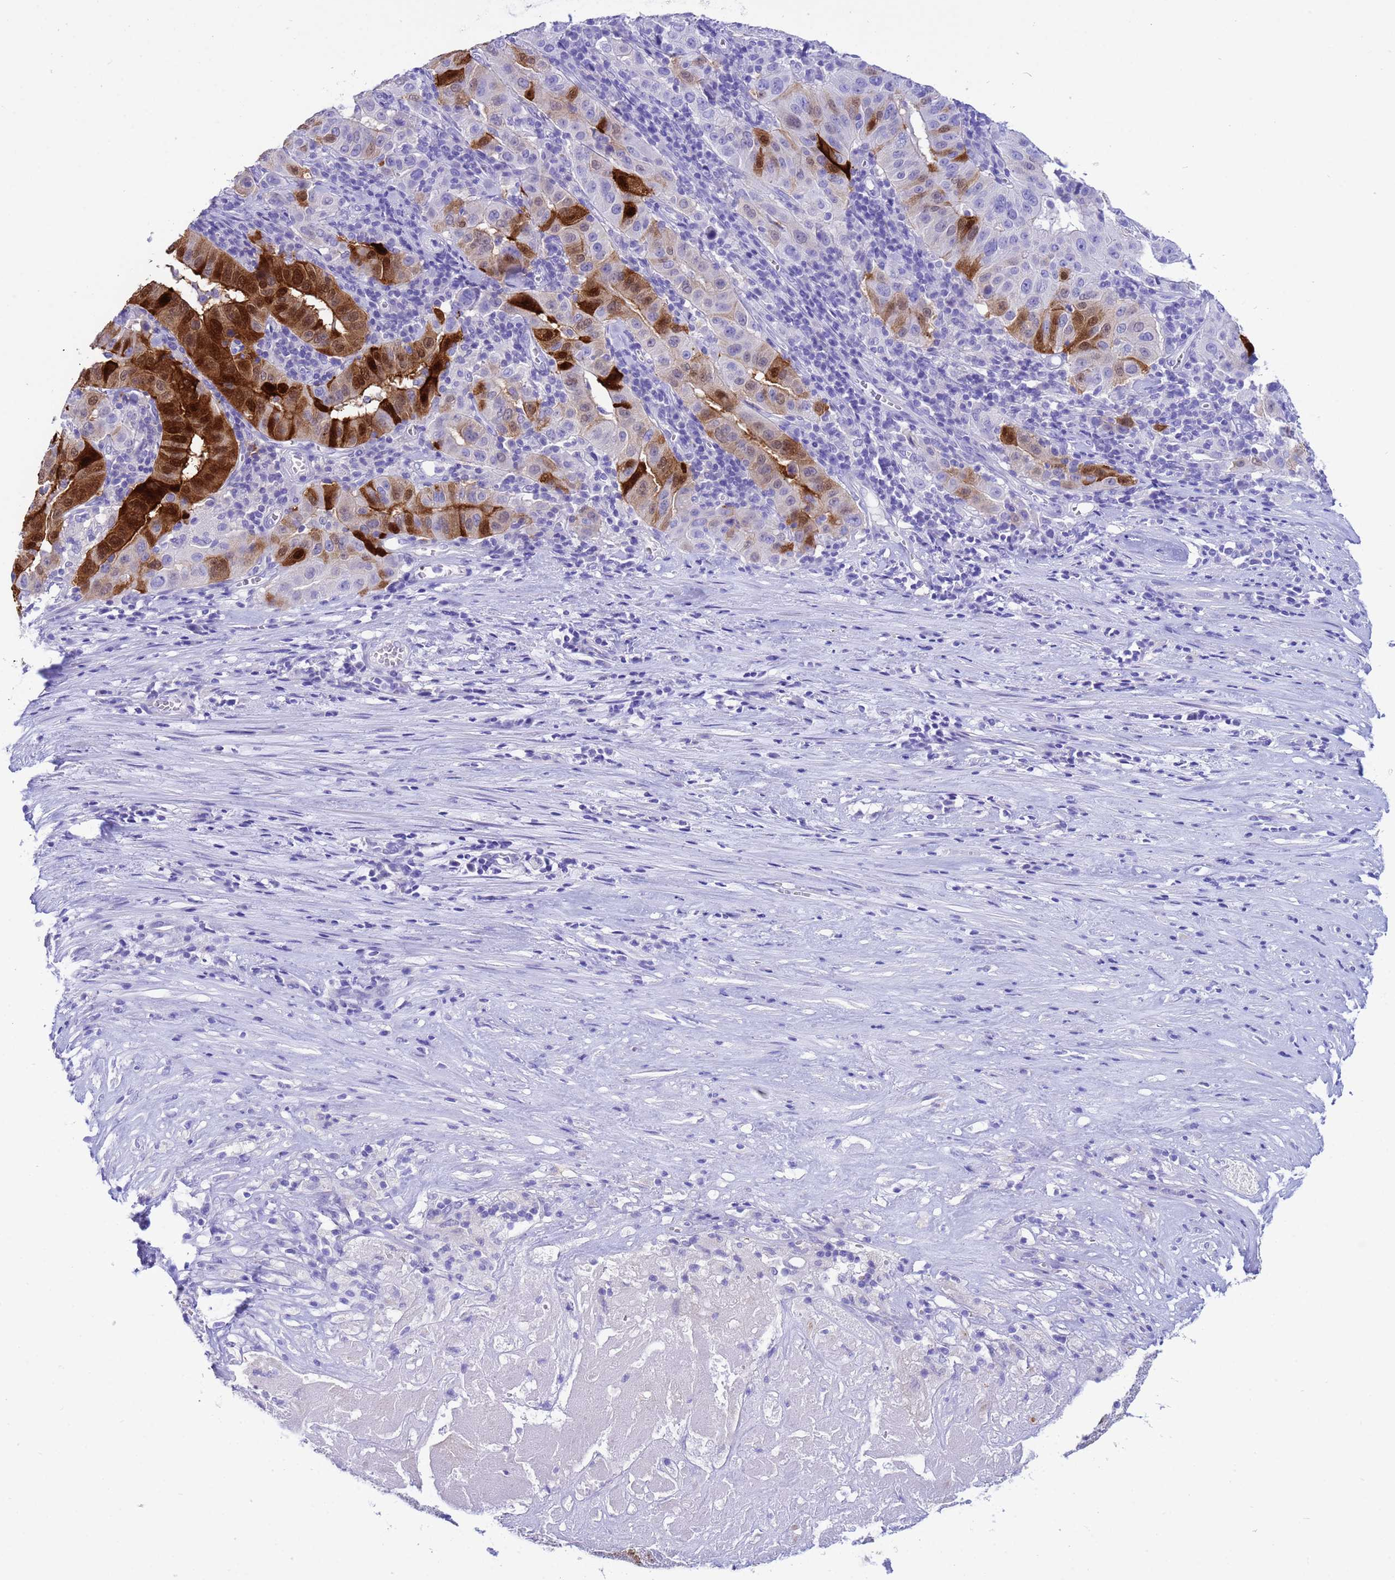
{"staining": {"intensity": "strong", "quantity": "<25%", "location": "cytoplasmic/membranous,nuclear"}, "tissue": "pancreatic cancer", "cell_type": "Tumor cells", "image_type": "cancer", "snomed": [{"axis": "morphology", "description": "Adenocarcinoma, NOS"}, {"axis": "topography", "description": "Pancreas"}], "caption": "Immunohistochemical staining of human pancreatic cancer shows medium levels of strong cytoplasmic/membranous and nuclear protein staining in approximately <25% of tumor cells.", "gene": "AKR1C2", "patient": {"sex": "male", "age": 63}}